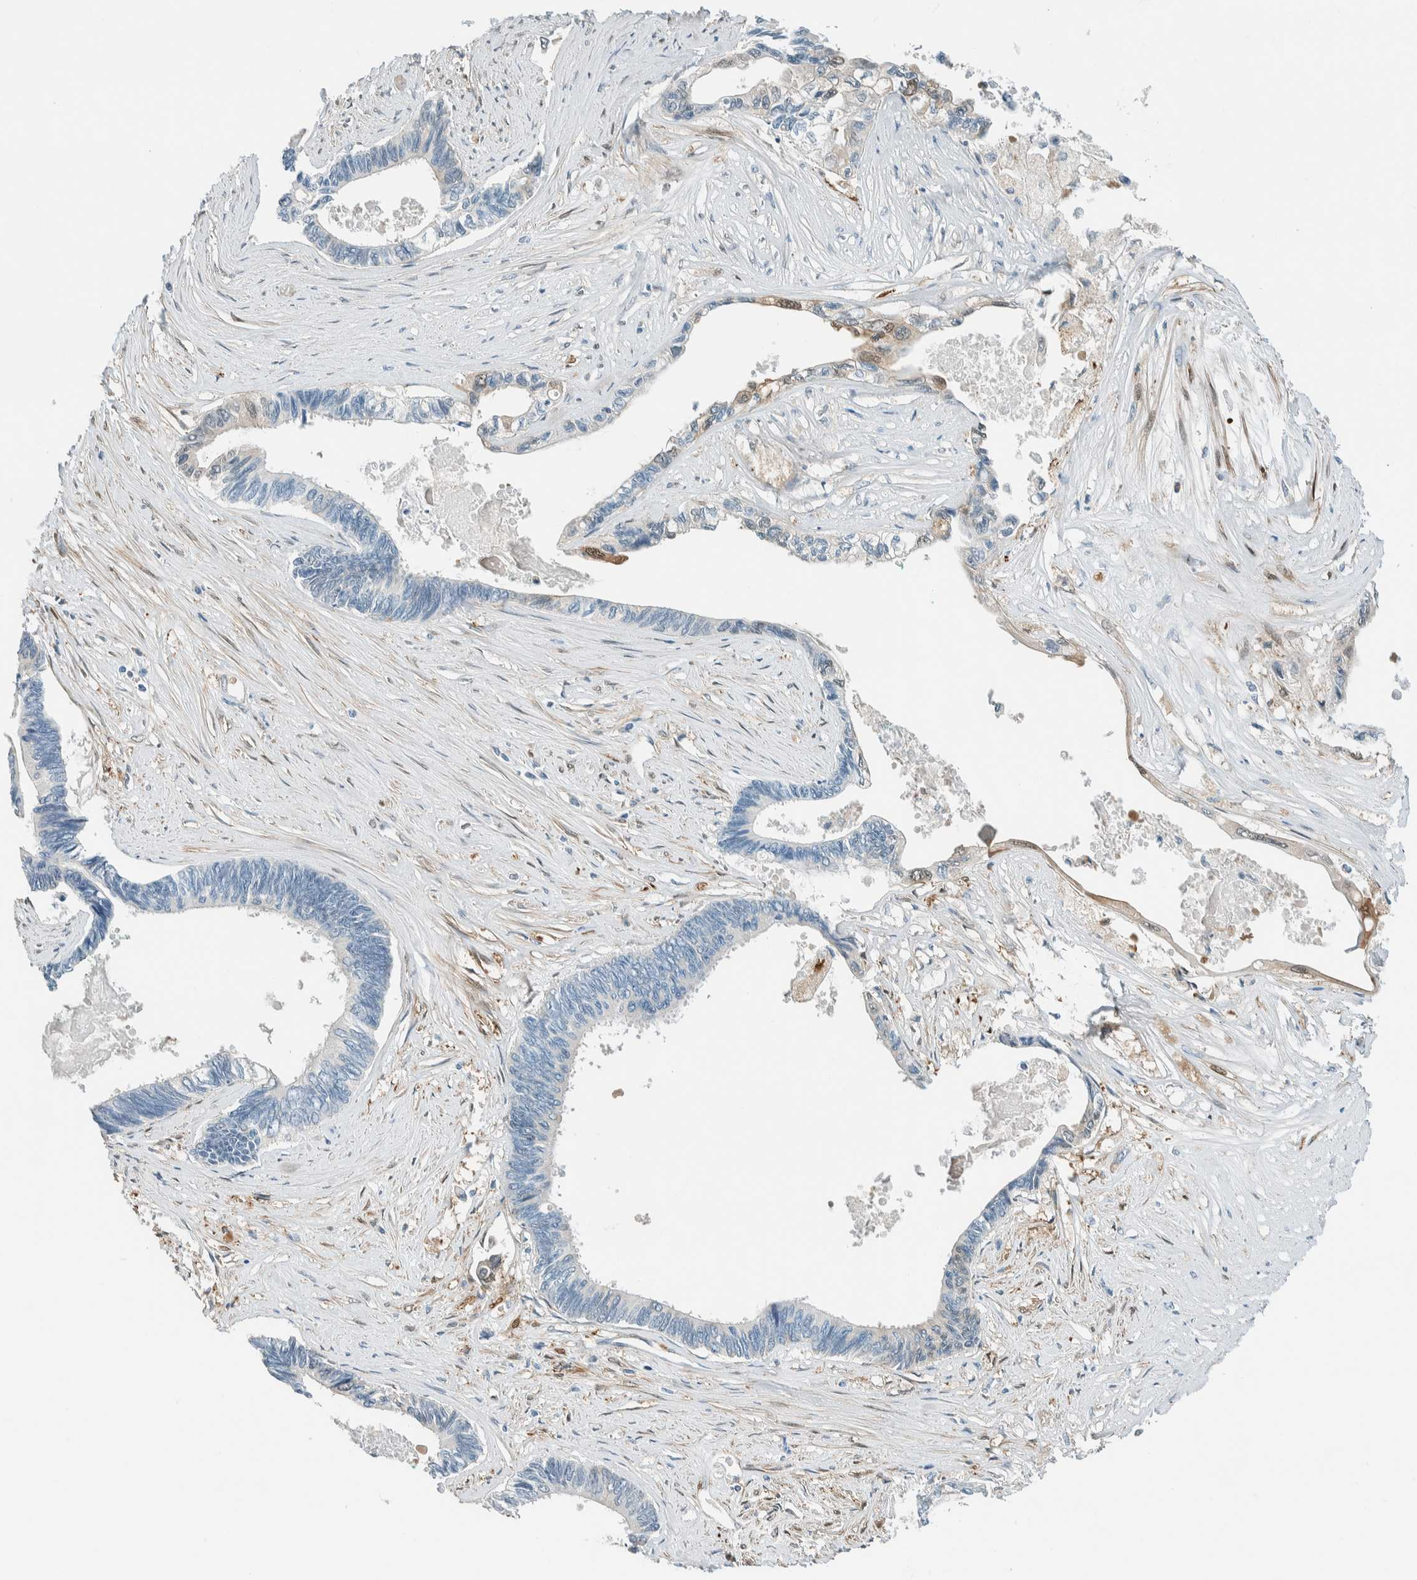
{"staining": {"intensity": "weak", "quantity": "<25%", "location": "cytoplasmic/membranous,nuclear"}, "tissue": "pancreatic cancer", "cell_type": "Tumor cells", "image_type": "cancer", "snomed": [{"axis": "morphology", "description": "Adenocarcinoma, NOS"}, {"axis": "topography", "description": "Pancreas"}], "caption": "Immunohistochemical staining of pancreatic cancer exhibits no significant expression in tumor cells.", "gene": "NXN", "patient": {"sex": "female", "age": 70}}